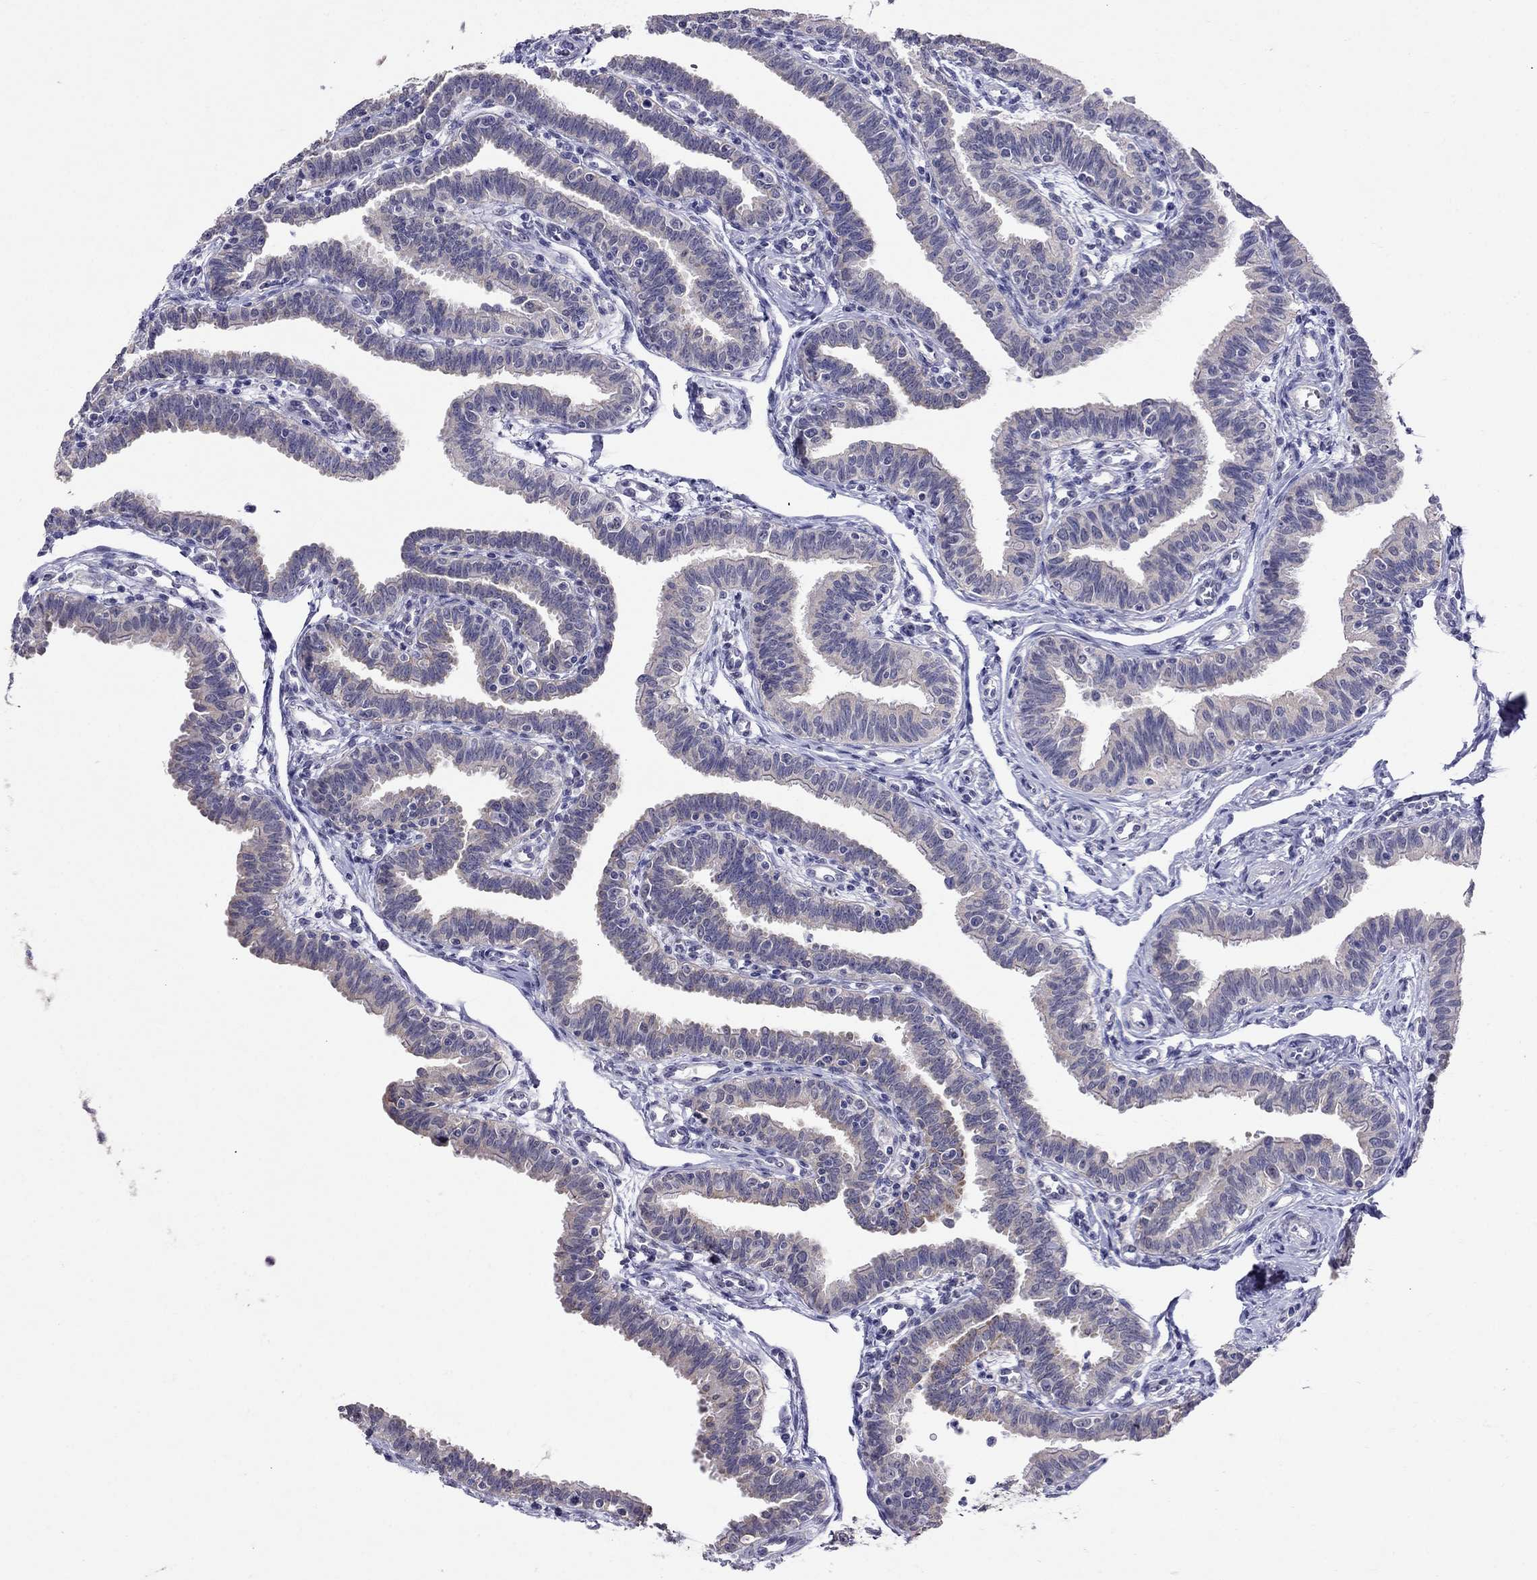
{"staining": {"intensity": "negative", "quantity": "none", "location": "none"}, "tissue": "fallopian tube", "cell_type": "Glandular cells", "image_type": "normal", "snomed": [{"axis": "morphology", "description": "Normal tissue, NOS"}, {"axis": "topography", "description": "Fallopian tube"}], "caption": "IHC image of normal fallopian tube: human fallopian tube stained with DAB shows no significant protein staining in glandular cells. (Immunohistochemistry (ihc), brightfield microscopy, high magnification).", "gene": "MYO3B", "patient": {"sex": "female", "age": 36}}